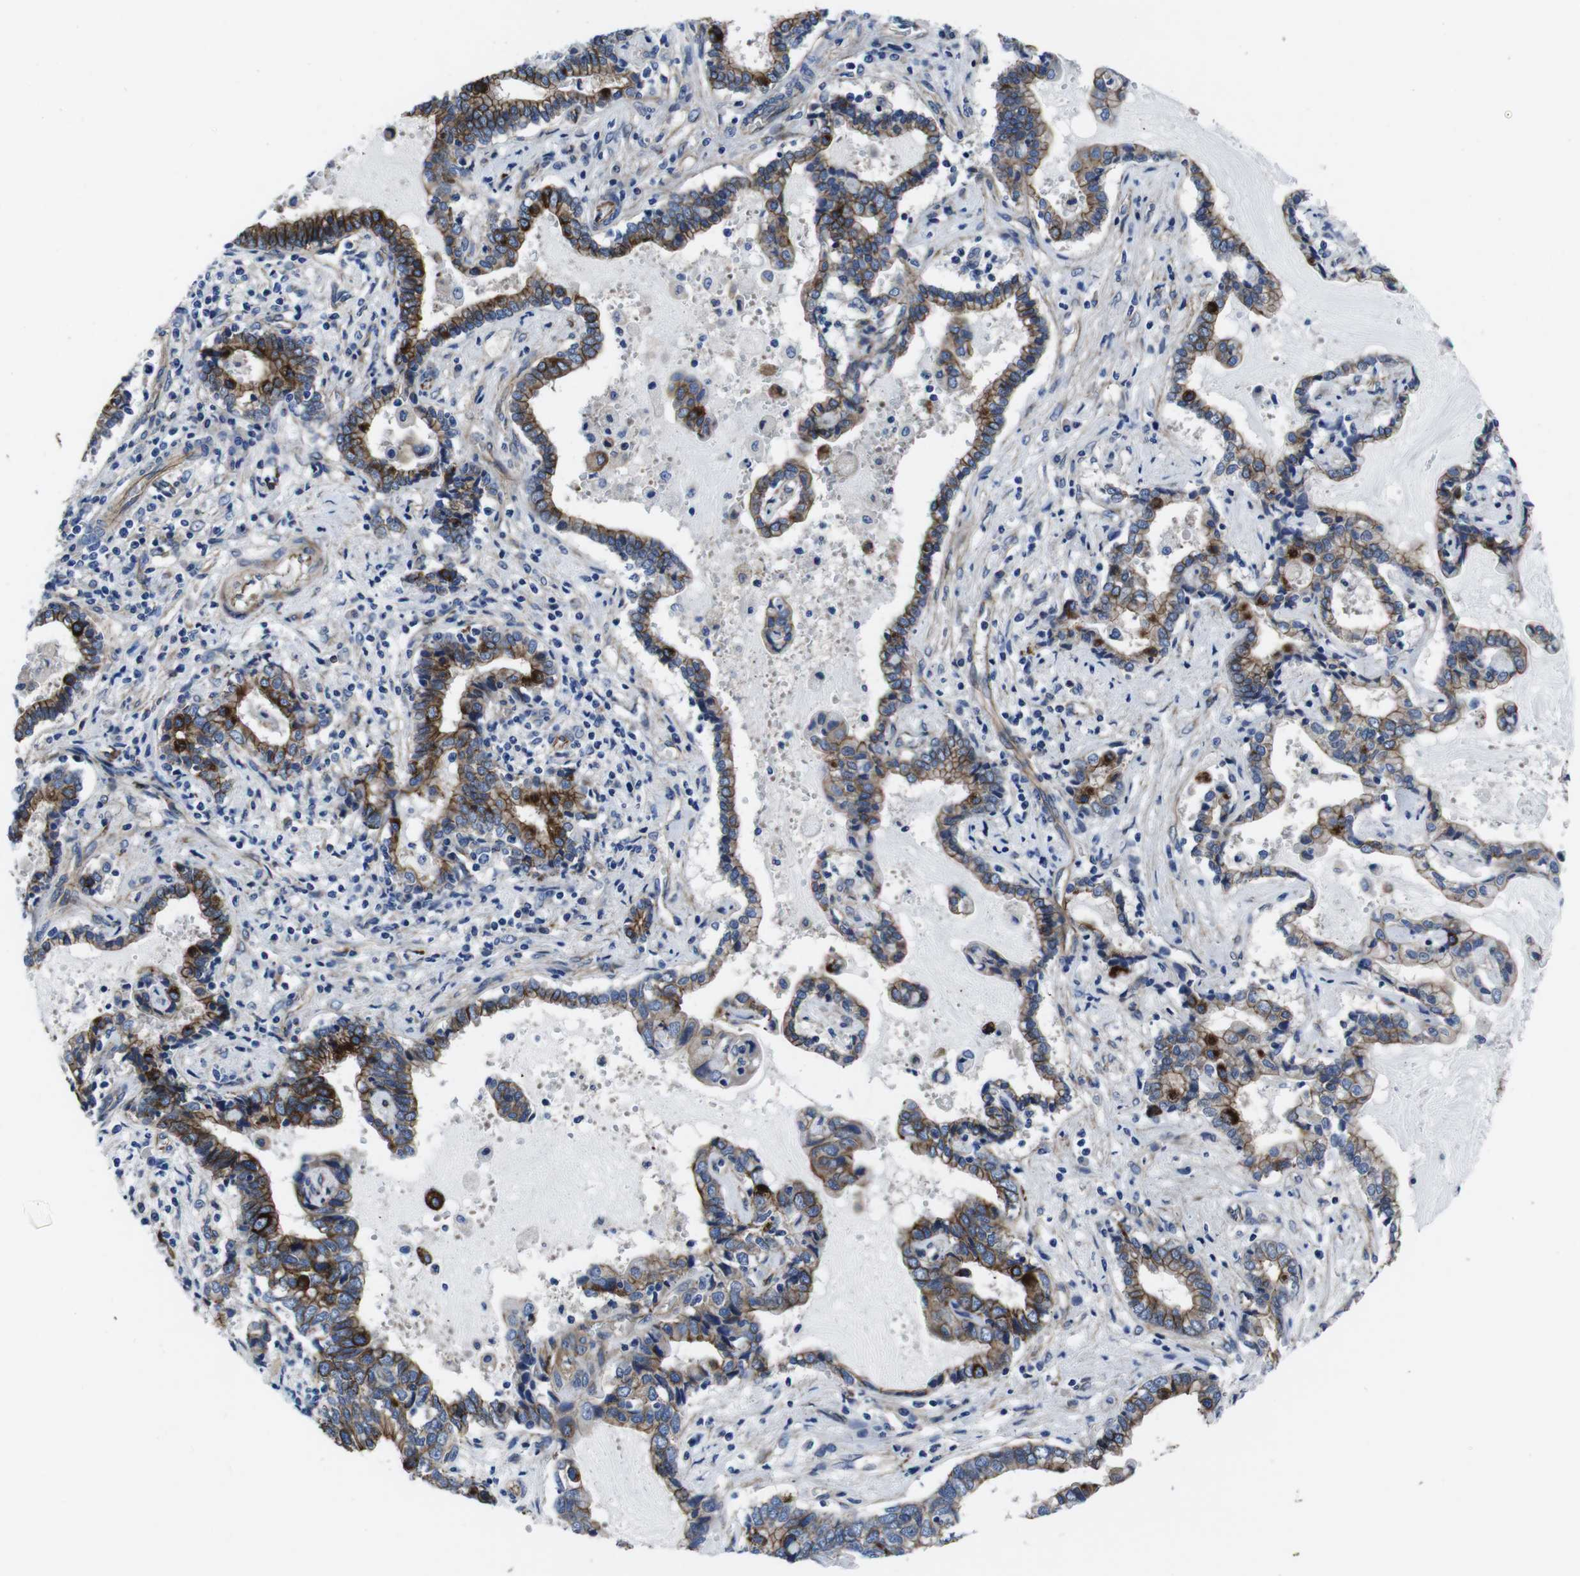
{"staining": {"intensity": "moderate", "quantity": "25%-75%", "location": "cytoplasmic/membranous"}, "tissue": "liver cancer", "cell_type": "Tumor cells", "image_type": "cancer", "snomed": [{"axis": "morphology", "description": "Cholangiocarcinoma"}, {"axis": "topography", "description": "Liver"}], "caption": "Cholangiocarcinoma (liver) was stained to show a protein in brown. There is medium levels of moderate cytoplasmic/membranous positivity in about 25%-75% of tumor cells.", "gene": "NUMB", "patient": {"sex": "male", "age": 57}}